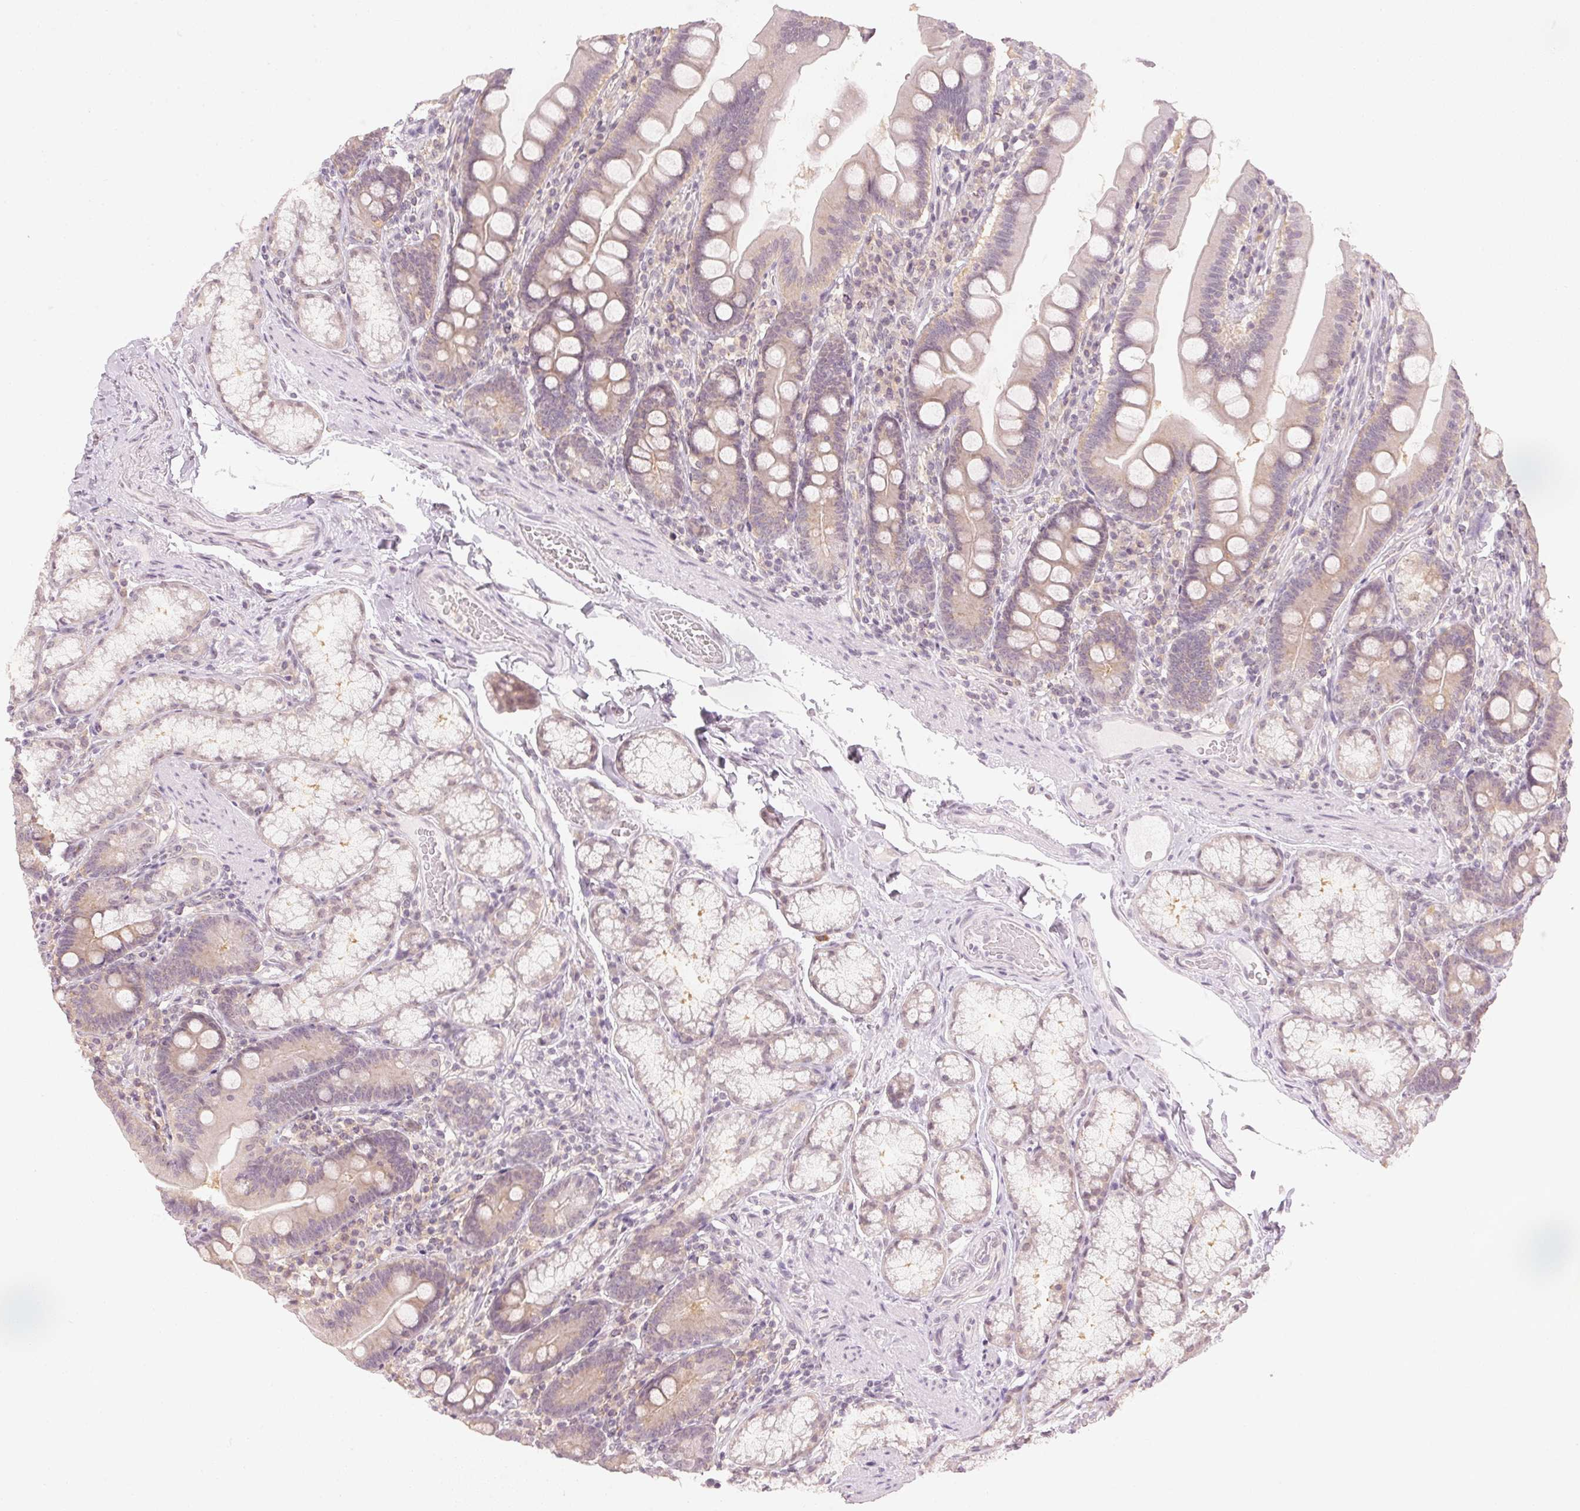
{"staining": {"intensity": "weak", "quantity": "<25%", "location": "cytoplasmic/membranous"}, "tissue": "duodenum", "cell_type": "Glandular cells", "image_type": "normal", "snomed": [{"axis": "morphology", "description": "Normal tissue, NOS"}, {"axis": "topography", "description": "Duodenum"}], "caption": "A micrograph of human duodenum is negative for staining in glandular cells. The staining is performed using DAB (3,3'-diaminobenzidine) brown chromogen with nuclei counter-stained in using hematoxylin.", "gene": "KPRP", "patient": {"sex": "female", "age": 67}}